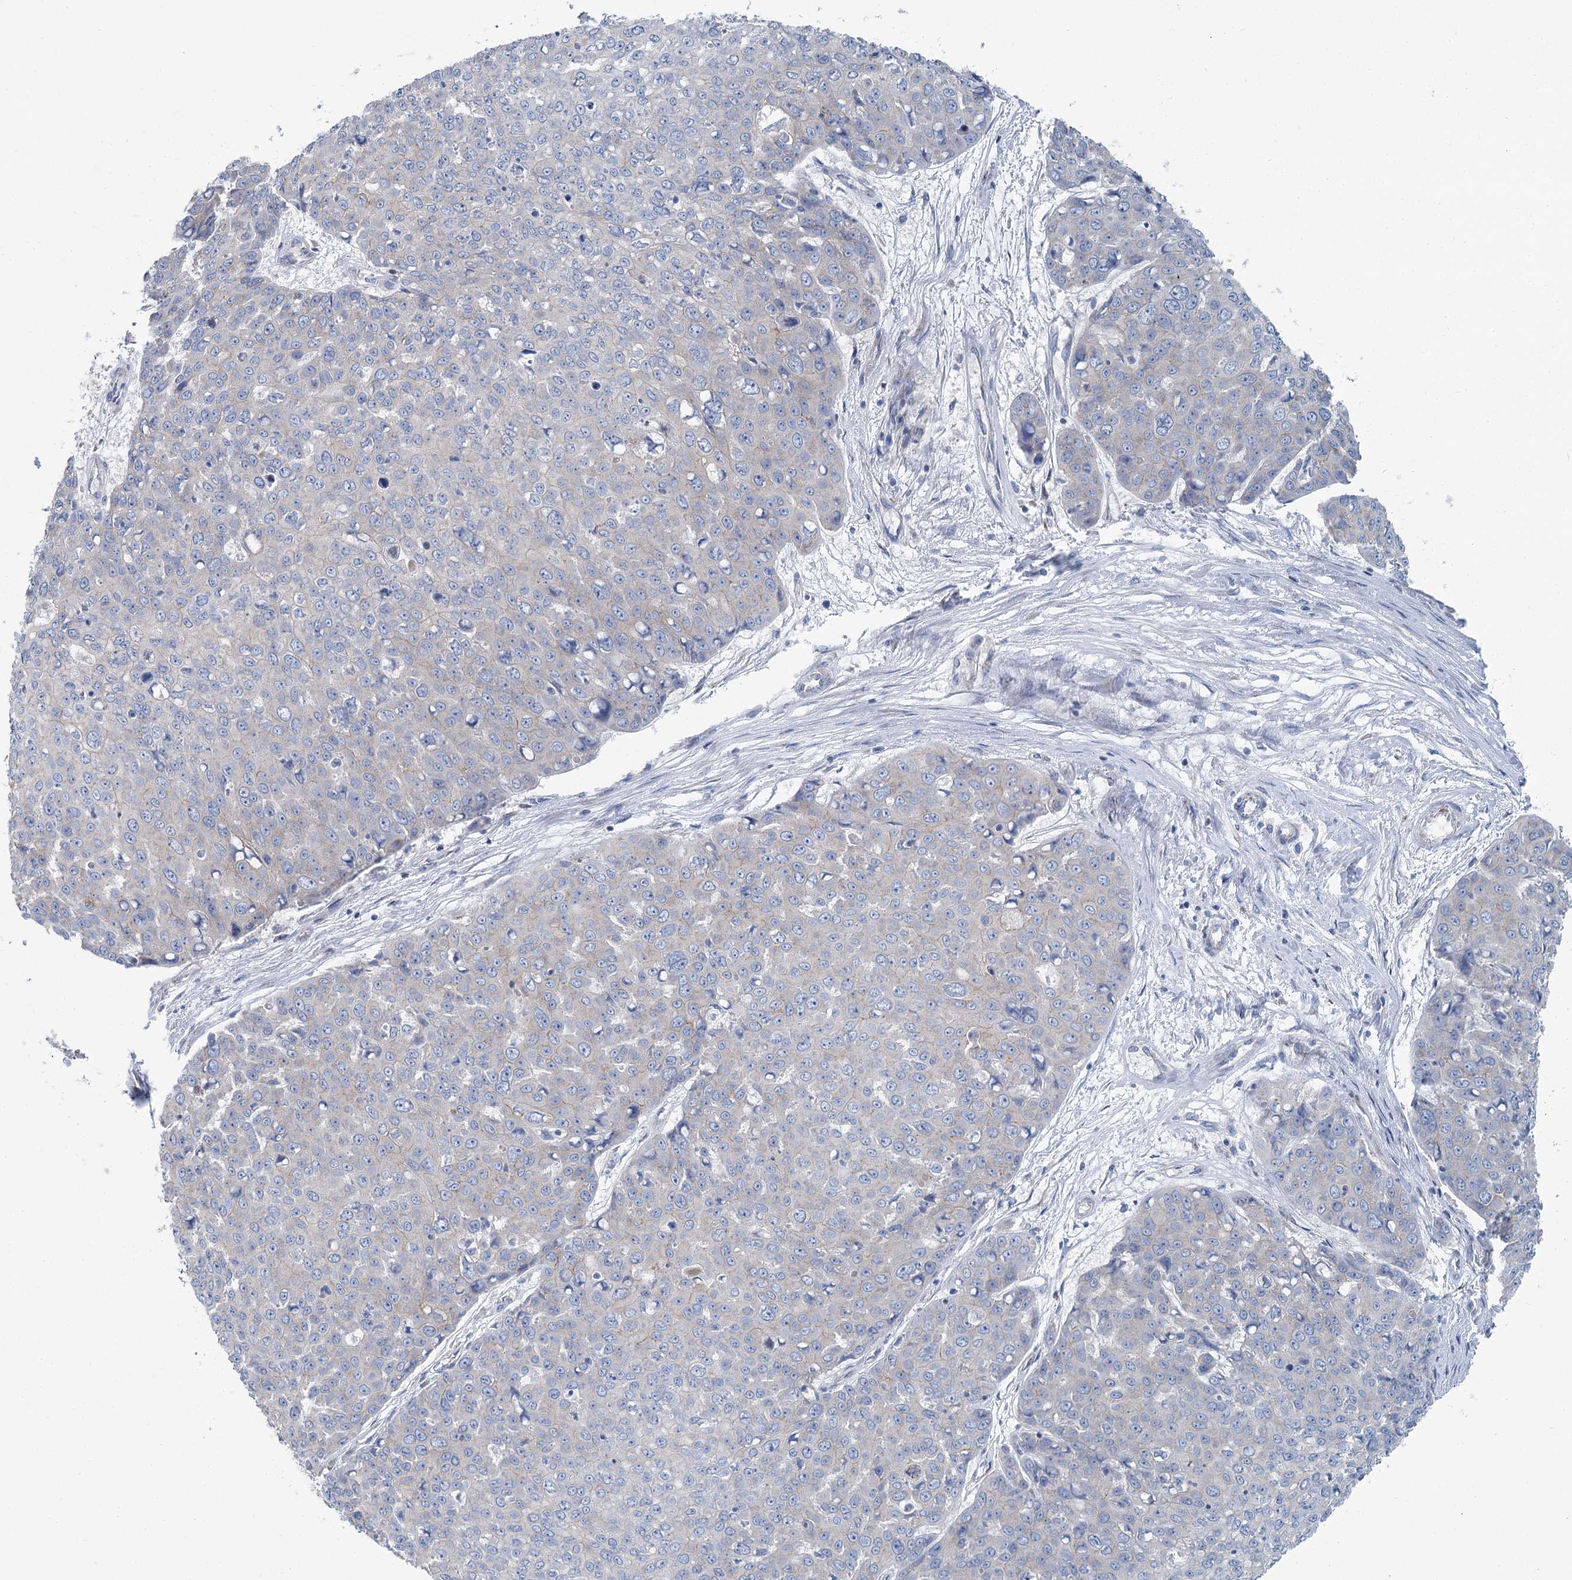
{"staining": {"intensity": "negative", "quantity": "none", "location": "none"}, "tissue": "skin cancer", "cell_type": "Tumor cells", "image_type": "cancer", "snomed": [{"axis": "morphology", "description": "Squamous cell carcinoma, NOS"}, {"axis": "topography", "description": "Skin"}], "caption": "Protein analysis of skin cancer demonstrates no significant positivity in tumor cells. Brightfield microscopy of IHC stained with DAB (brown) and hematoxylin (blue), captured at high magnification.", "gene": "MARK2", "patient": {"sex": "male", "age": 71}}